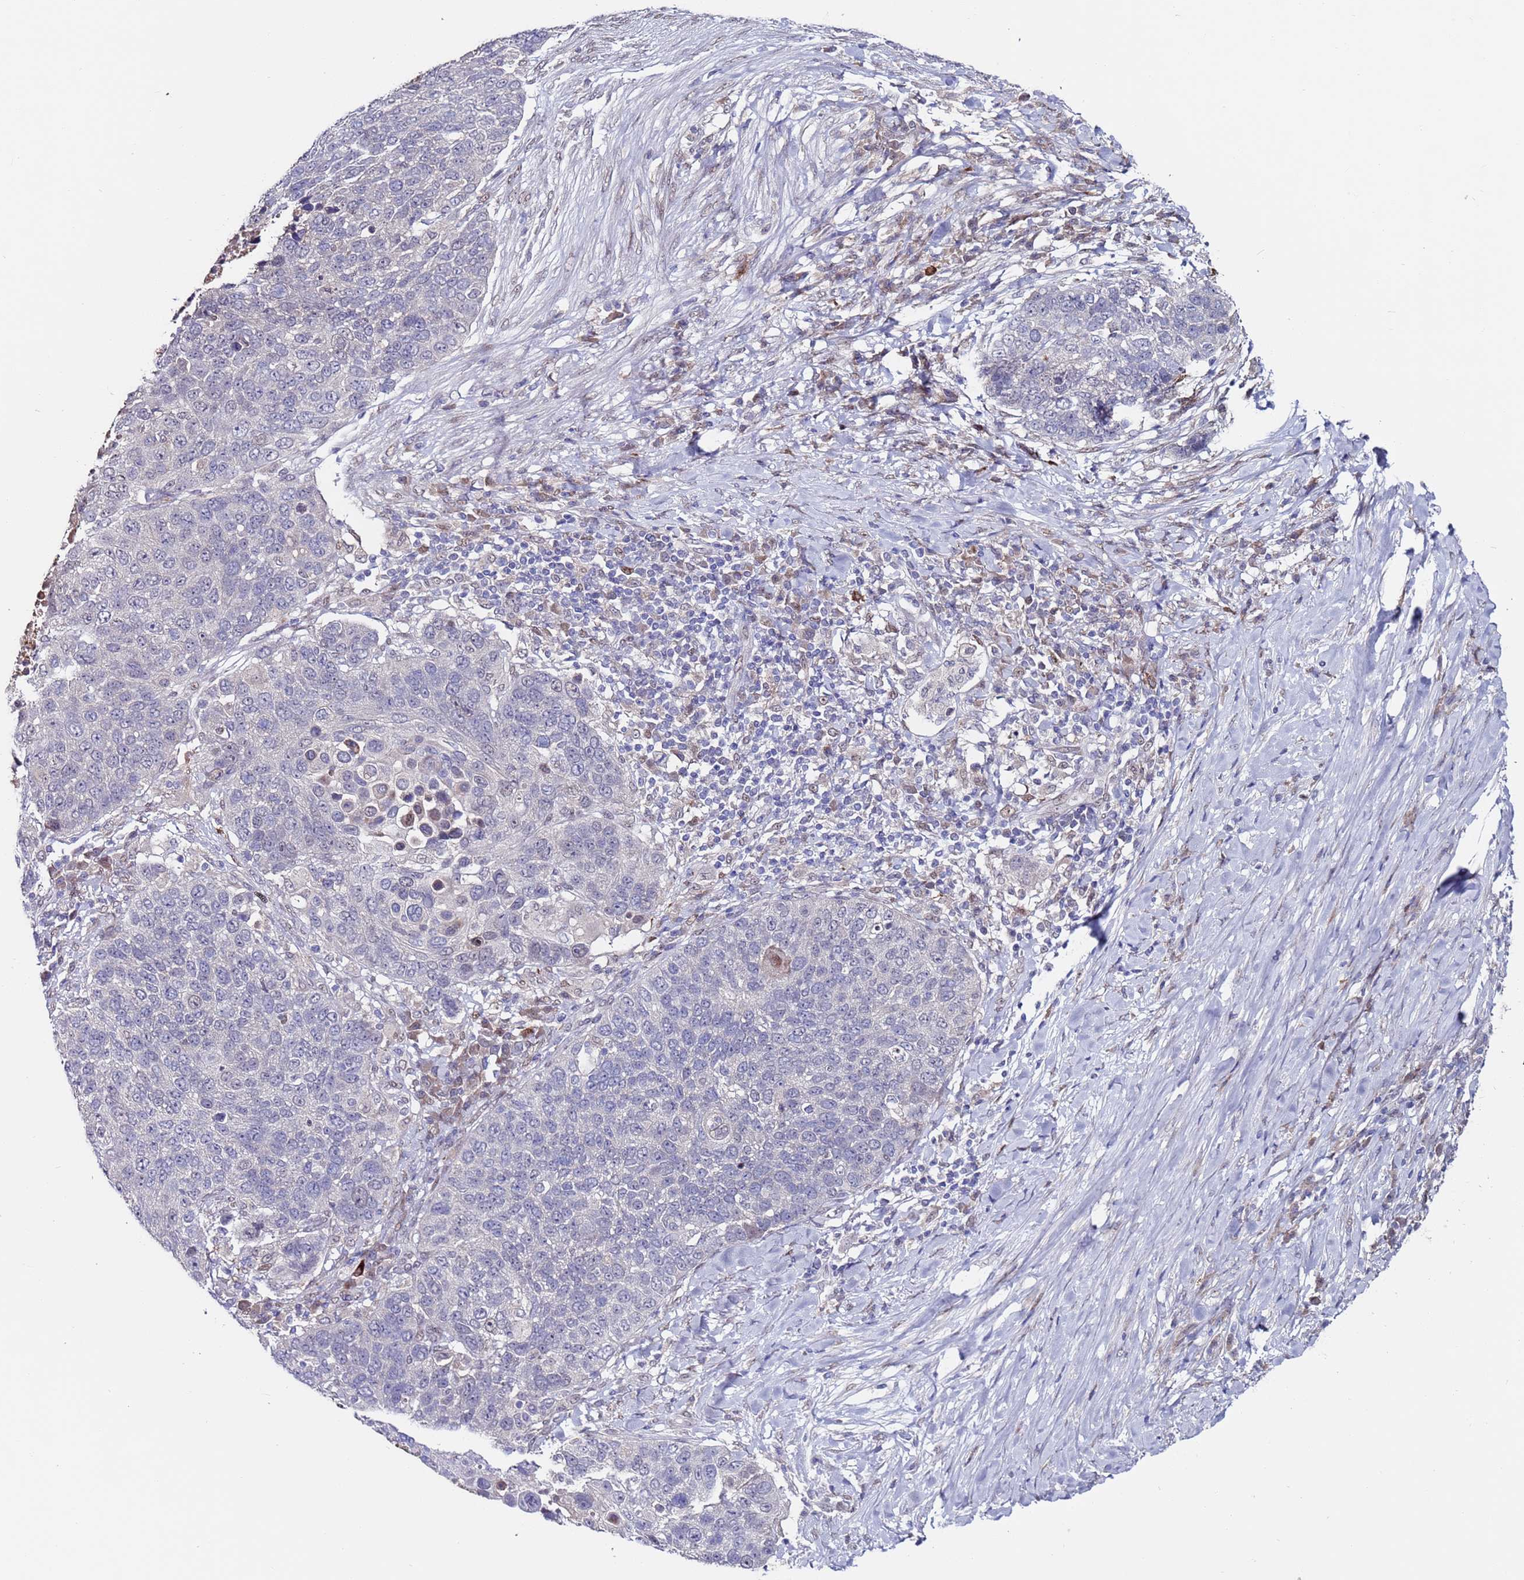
{"staining": {"intensity": "negative", "quantity": "none", "location": "none"}, "tissue": "lung cancer", "cell_type": "Tumor cells", "image_type": "cancer", "snomed": [{"axis": "morphology", "description": "Normal tissue, NOS"}, {"axis": "morphology", "description": "Squamous cell carcinoma, NOS"}, {"axis": "topography", "description": "Lymph node"}, {"axis": "topography", "description": "Lung"}], "caption": "Tumor cells show no significant staining in squamous cell carcinoma (lung).", "gene": "FBXO27", "patient": {"sex": "male", "age": 66}}